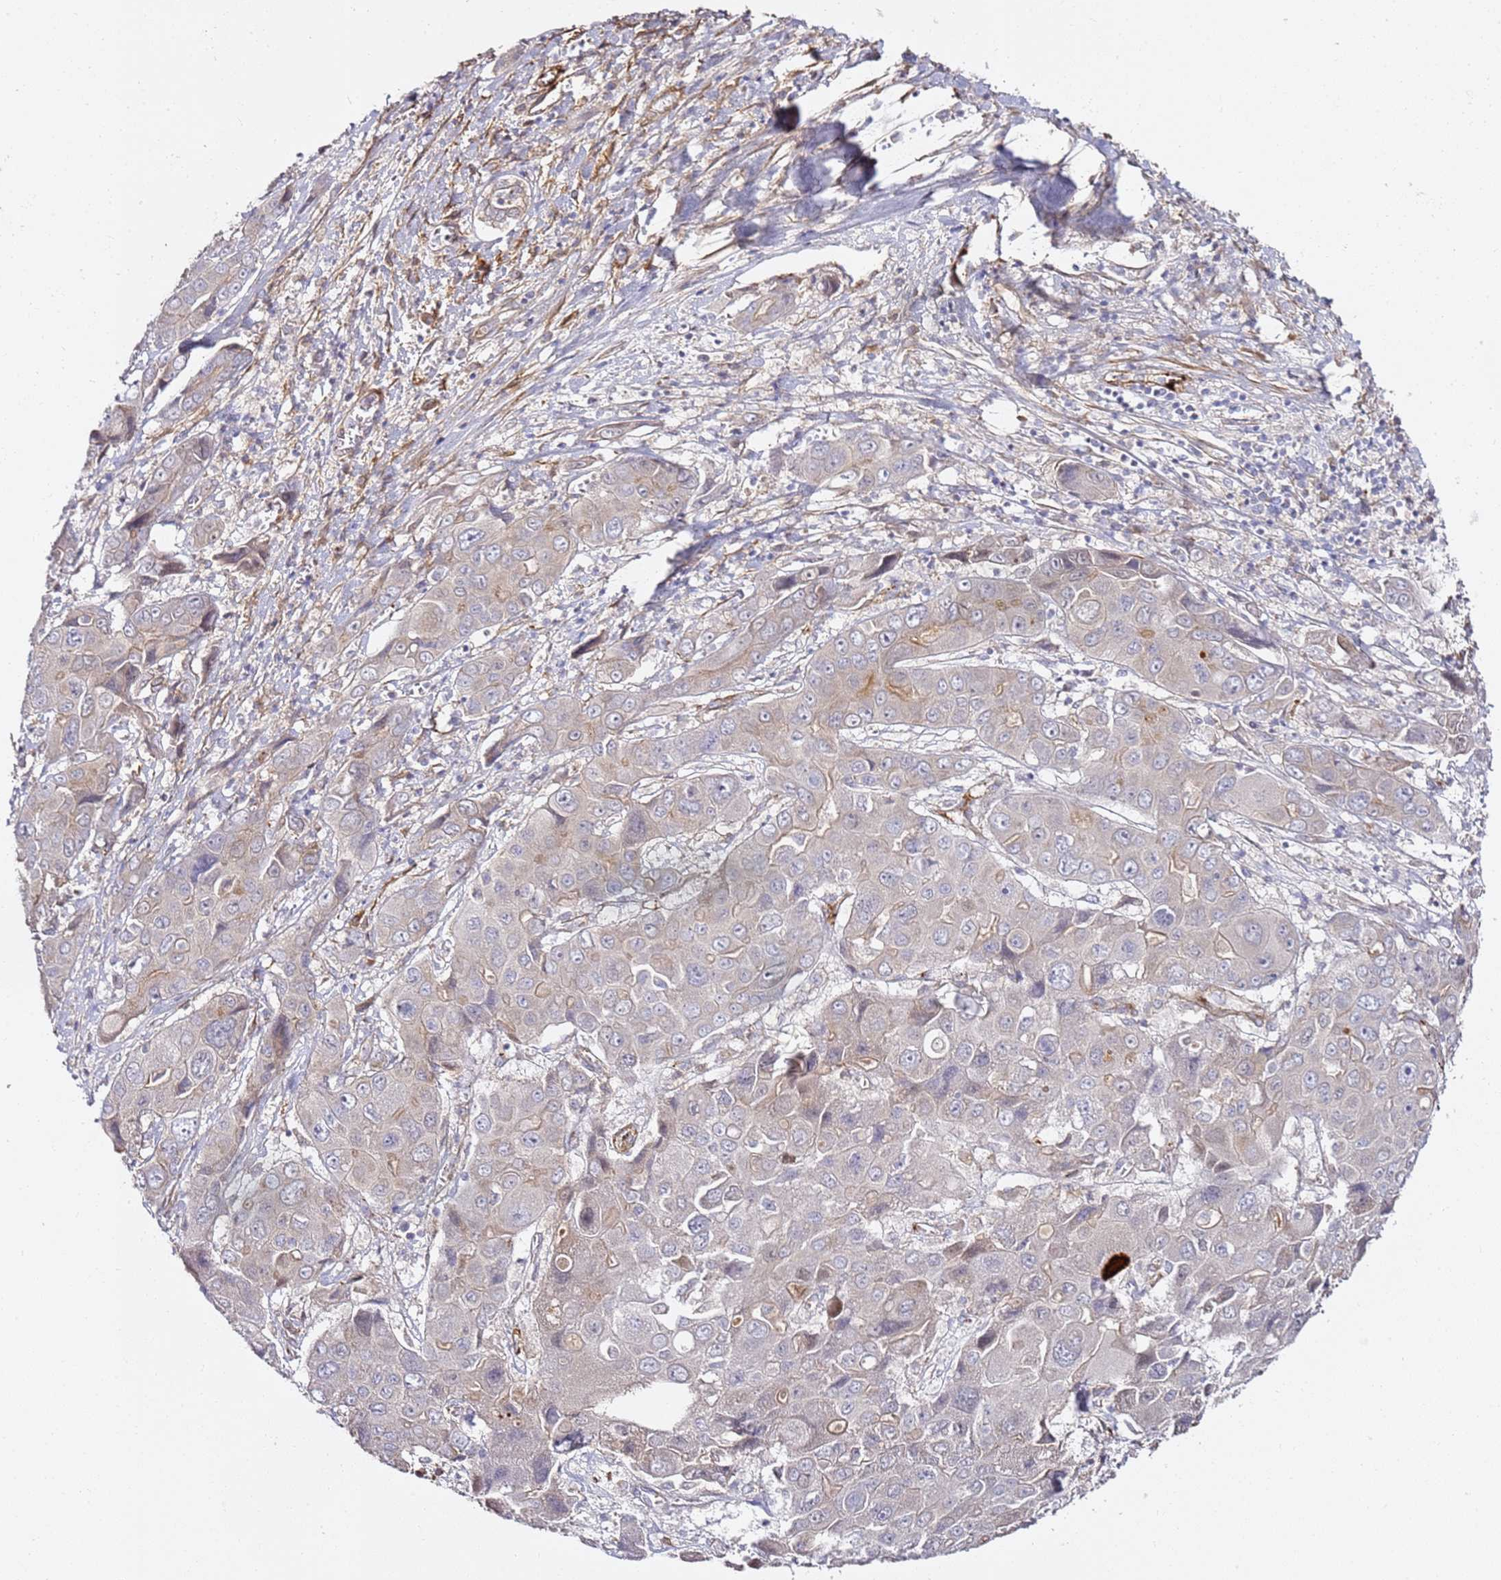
{"staining": {"intensity": "weak", "quantity": "<25%", "location": "cytoplasmic/membranous"}, "tissue": "liver cancer", "cell_type": "Tumor cells", "image_type": "cancer", "snomed": [{"axis": "morphology", "description": "Cholangiocarcinoma"}, {"axis": "topography", "description": "Liver"}], "caption": "A photomicrograph of liver cholangiocarcinoma stained for a protein shows no brown staining in tumor cells. (DAB (3,3'-diaminobenzidine) IHC, high magnification).", "gene": "EPS8L1", "patient": {"sex": "male", "age": 67}}